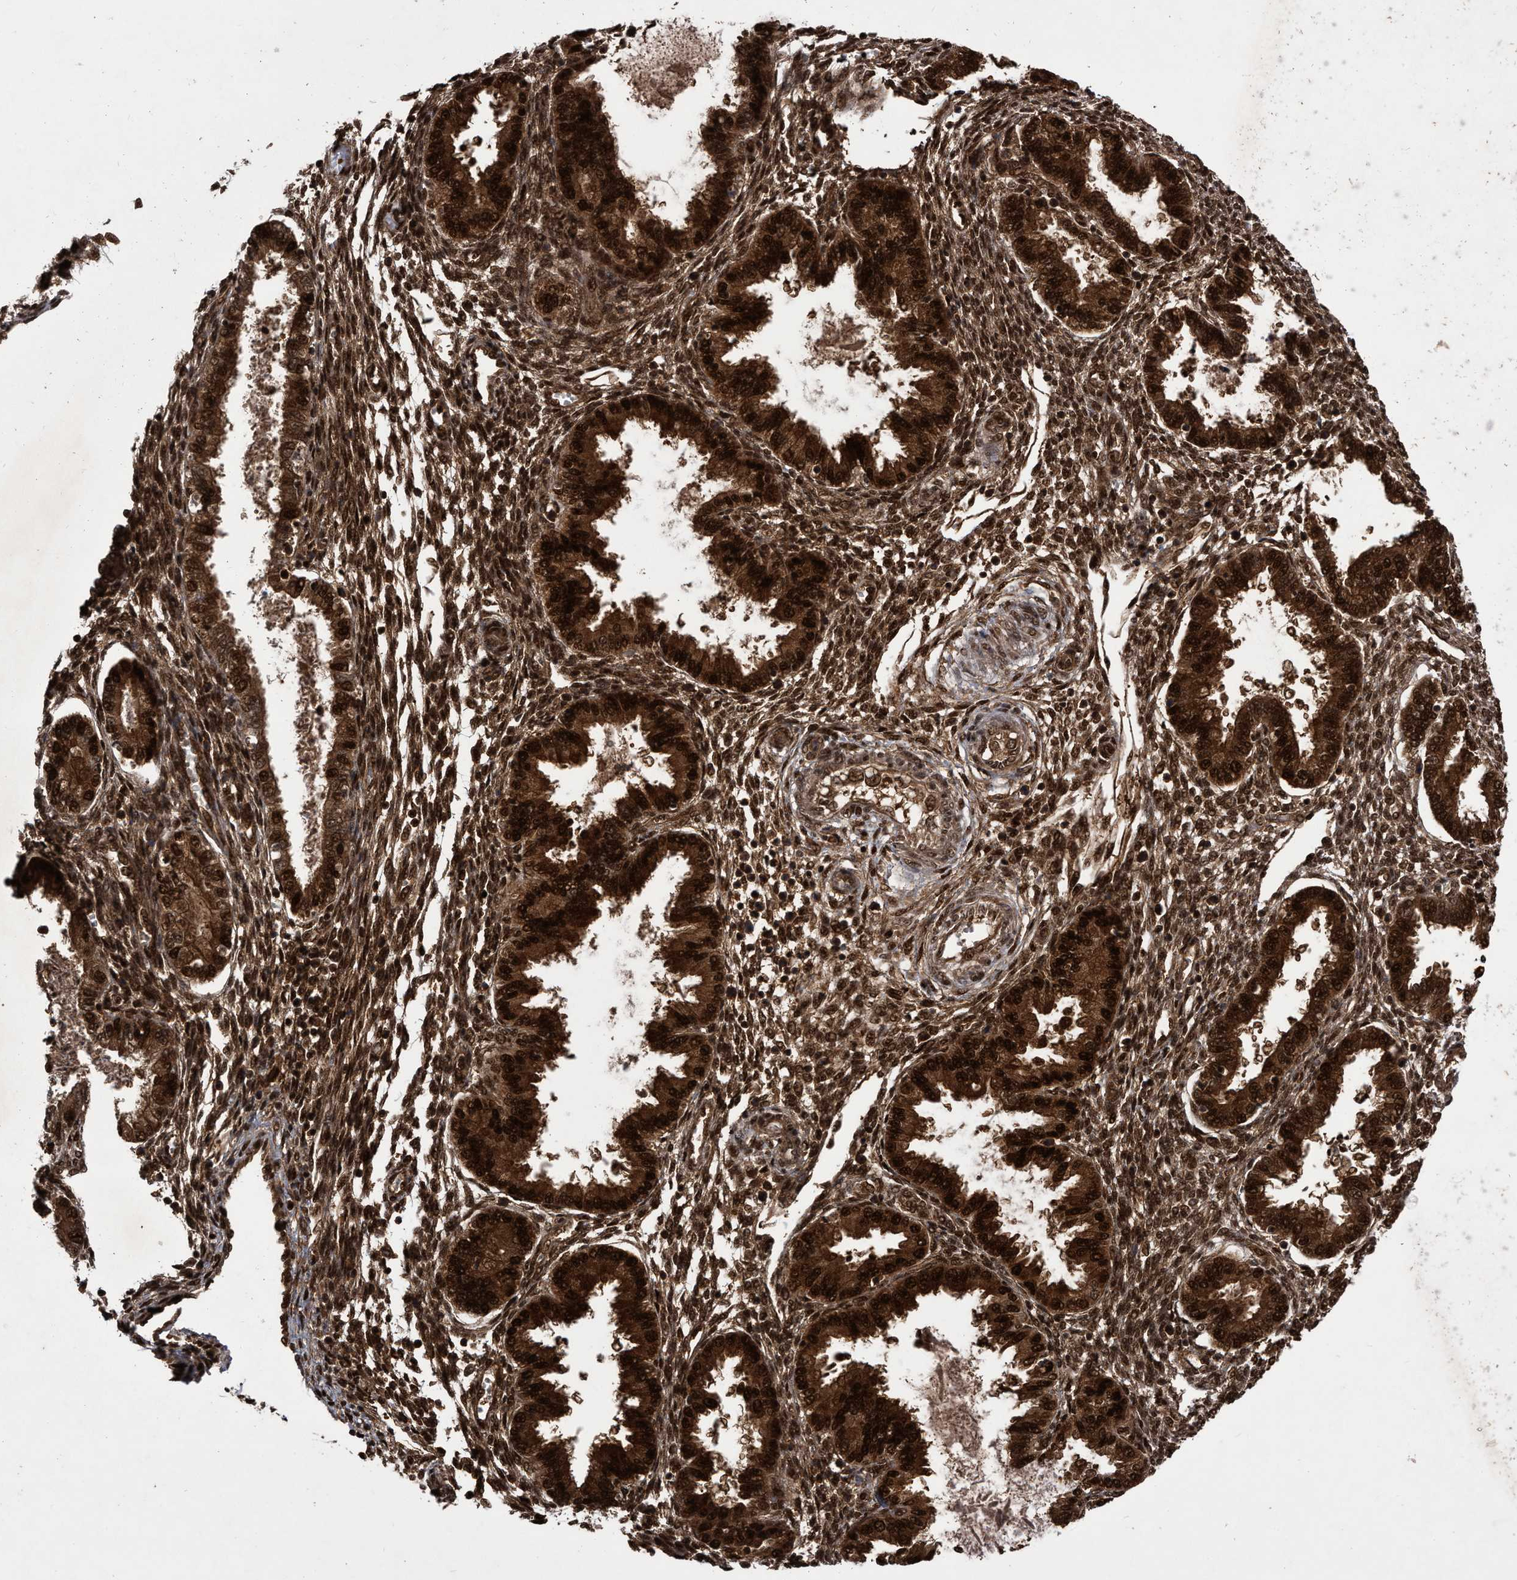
{"staining": {"intensity": "strong", "quantity": ">75%", "location": "nuclear"}, "tissue": "endometrium", "cell_type": "Cells in endometrial stroma", "image_type": "normal", "snomed": [{"axis": "morphology", "description": "Normal tissue, NOS"}, {"axis": "topography", "description": "Endometrium"}], "caption": "Immunohistochemistry staining of benign endometrium, which exhibits high levels of strong nuclear staining in approximately >75% of cells in endometrial stroma indicating strong nuclear protein positivity. The staining was performed using DAB (brown) for protein detection and nuclei were counterstained in hematoxylin (blue).", "gene": "RAD23B", "patient": {"sex": "female", "age": 33}}